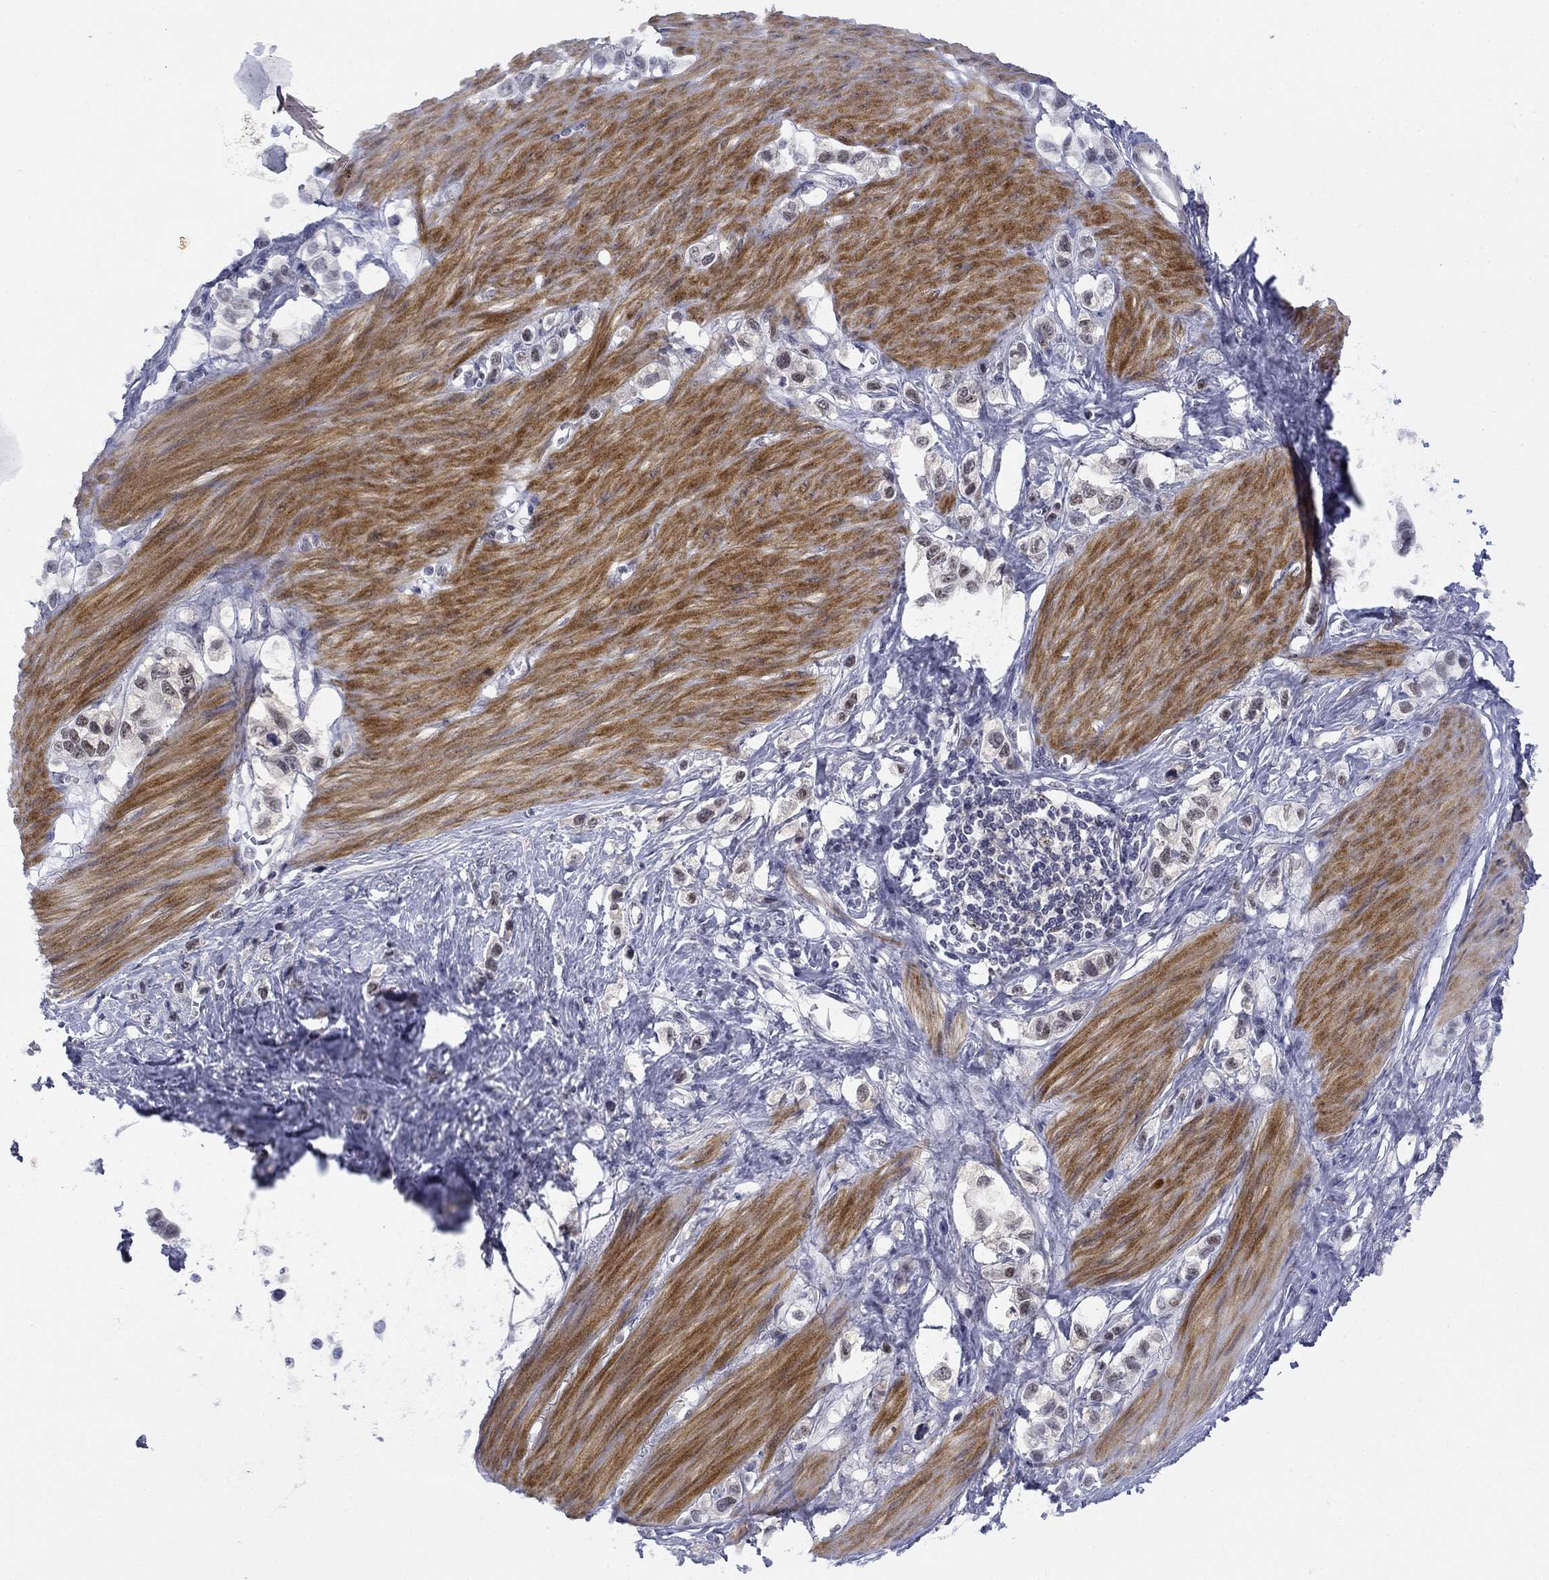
{"staining": {"intensity": "weak", "quantity": "<25%", "location": "nuclear"}, "tissue": "stomach cancer", "cell_type": "Tumor cells", "image_type": "cancer", "snomed": [{"axis": "morphology", "description": "Normal tissue, NOS"}, {"axis": "morphology", "description": "Adenocarcinoma, NOS"}, {"axis": "morphology", "description": "Adenocarcinoma, High grade"}, {"axis": "topography", "description": "Stomach, upper"}, {"axis": "topography", "description": "Stomach"}], "caption": "IHC image of human stomach adenocarcinoma (high-grade) stained for a protein (brown), which shows no staining in tumor cells.", "gene": "TIGD4", "patient": {"sex": "female", "age": 65}}